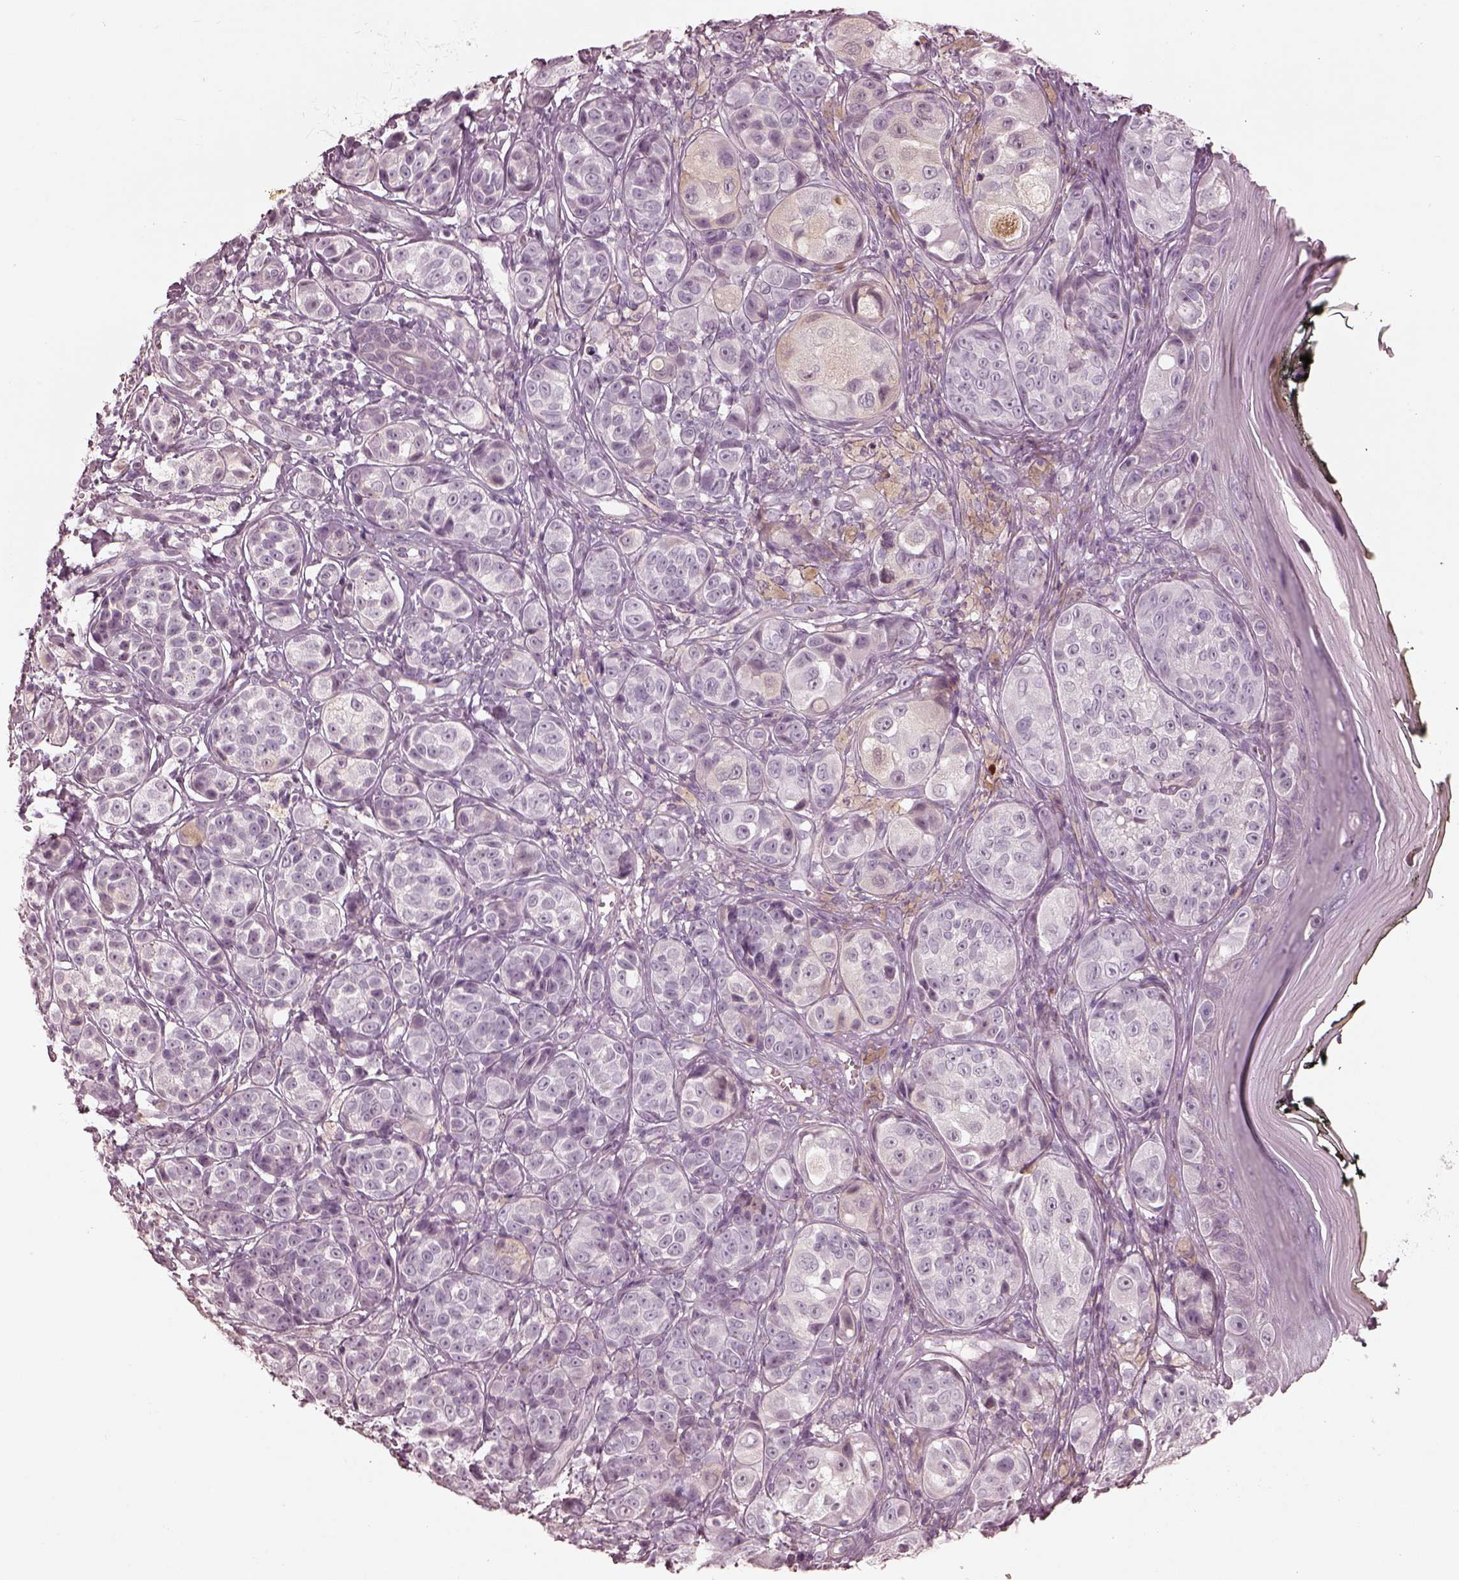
{"staining": {"intensity": "weak", "quantity": "25%-75%", "location": "cytoplasmic/membranous,nuclear"}, "tissue": "melanoma", "cell_type": "Tumor cells", "image_type": "cancer", "snomed": [{"axis": "morphology", "description": "Malignant melanoma, NOS"}, {"axis": "topography", "description": "Skin"}], "caption": "An immunohistochemistry (IHC) histopathology image of neoplastic tissue is shown. Protein staining in brown highlights weak cytoplasmic/membranous and nuclear positivity in melanoma within tumor cells. Immunohistochemistry (ihc) stains the protein in brown and the nuclei are stained blue.", "gene": "ADRB3", "patient": {"sex": "male", "age": 48}}